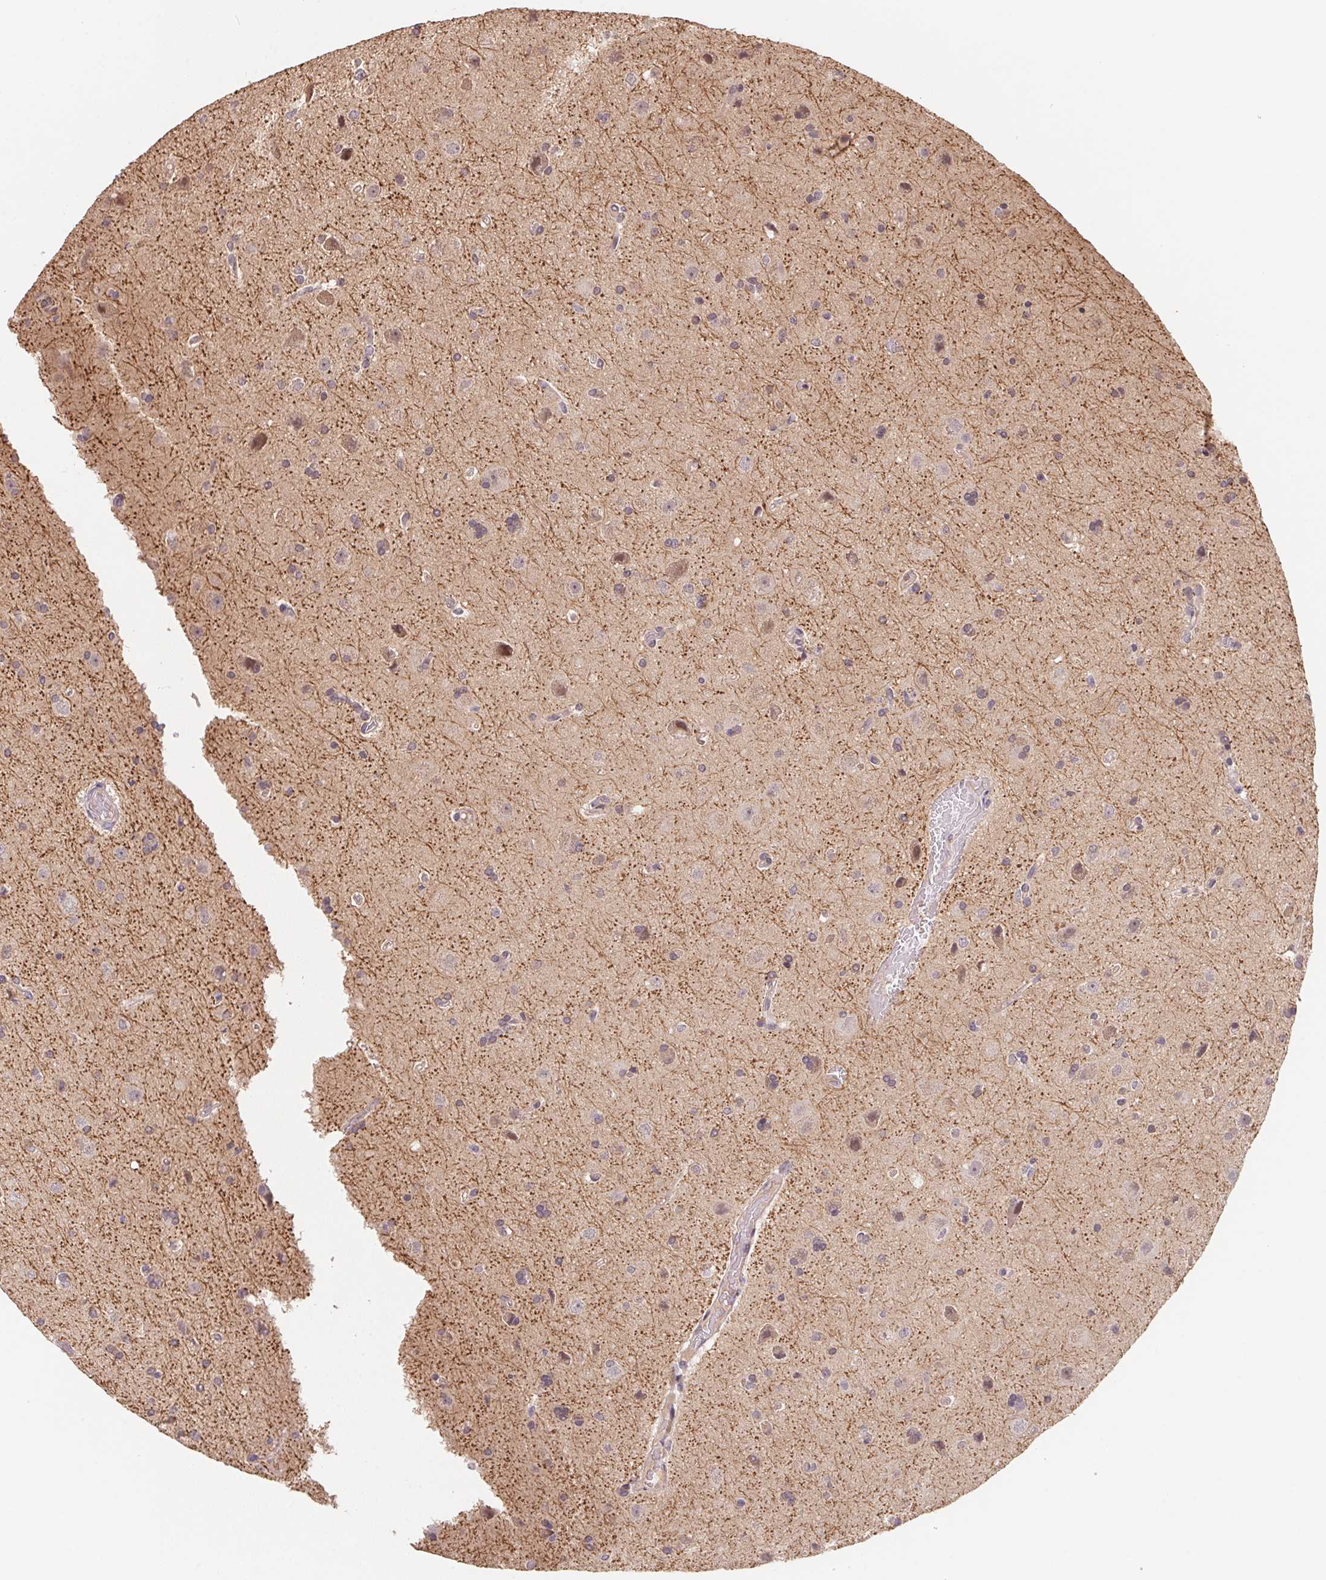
{"staining": {"intensity": "negative", "quantity": "none", "location": "none"}, "tissue": "glioma", "cell_type": "Tumor cells", "image_type": "cancer", "snomed": [{"axis": "morphology", "description": "Glioma, malignant, High grade"}, {"axis": "topography", "description": "Cerebral cortex"}], "caption": "Immunohistochemistry (IHC) image of glioma stained for a protein (brown), which displays no staining in tumor cells.", "gene": "KIFC1", "patient": {"sex": "male", "age": 70}}